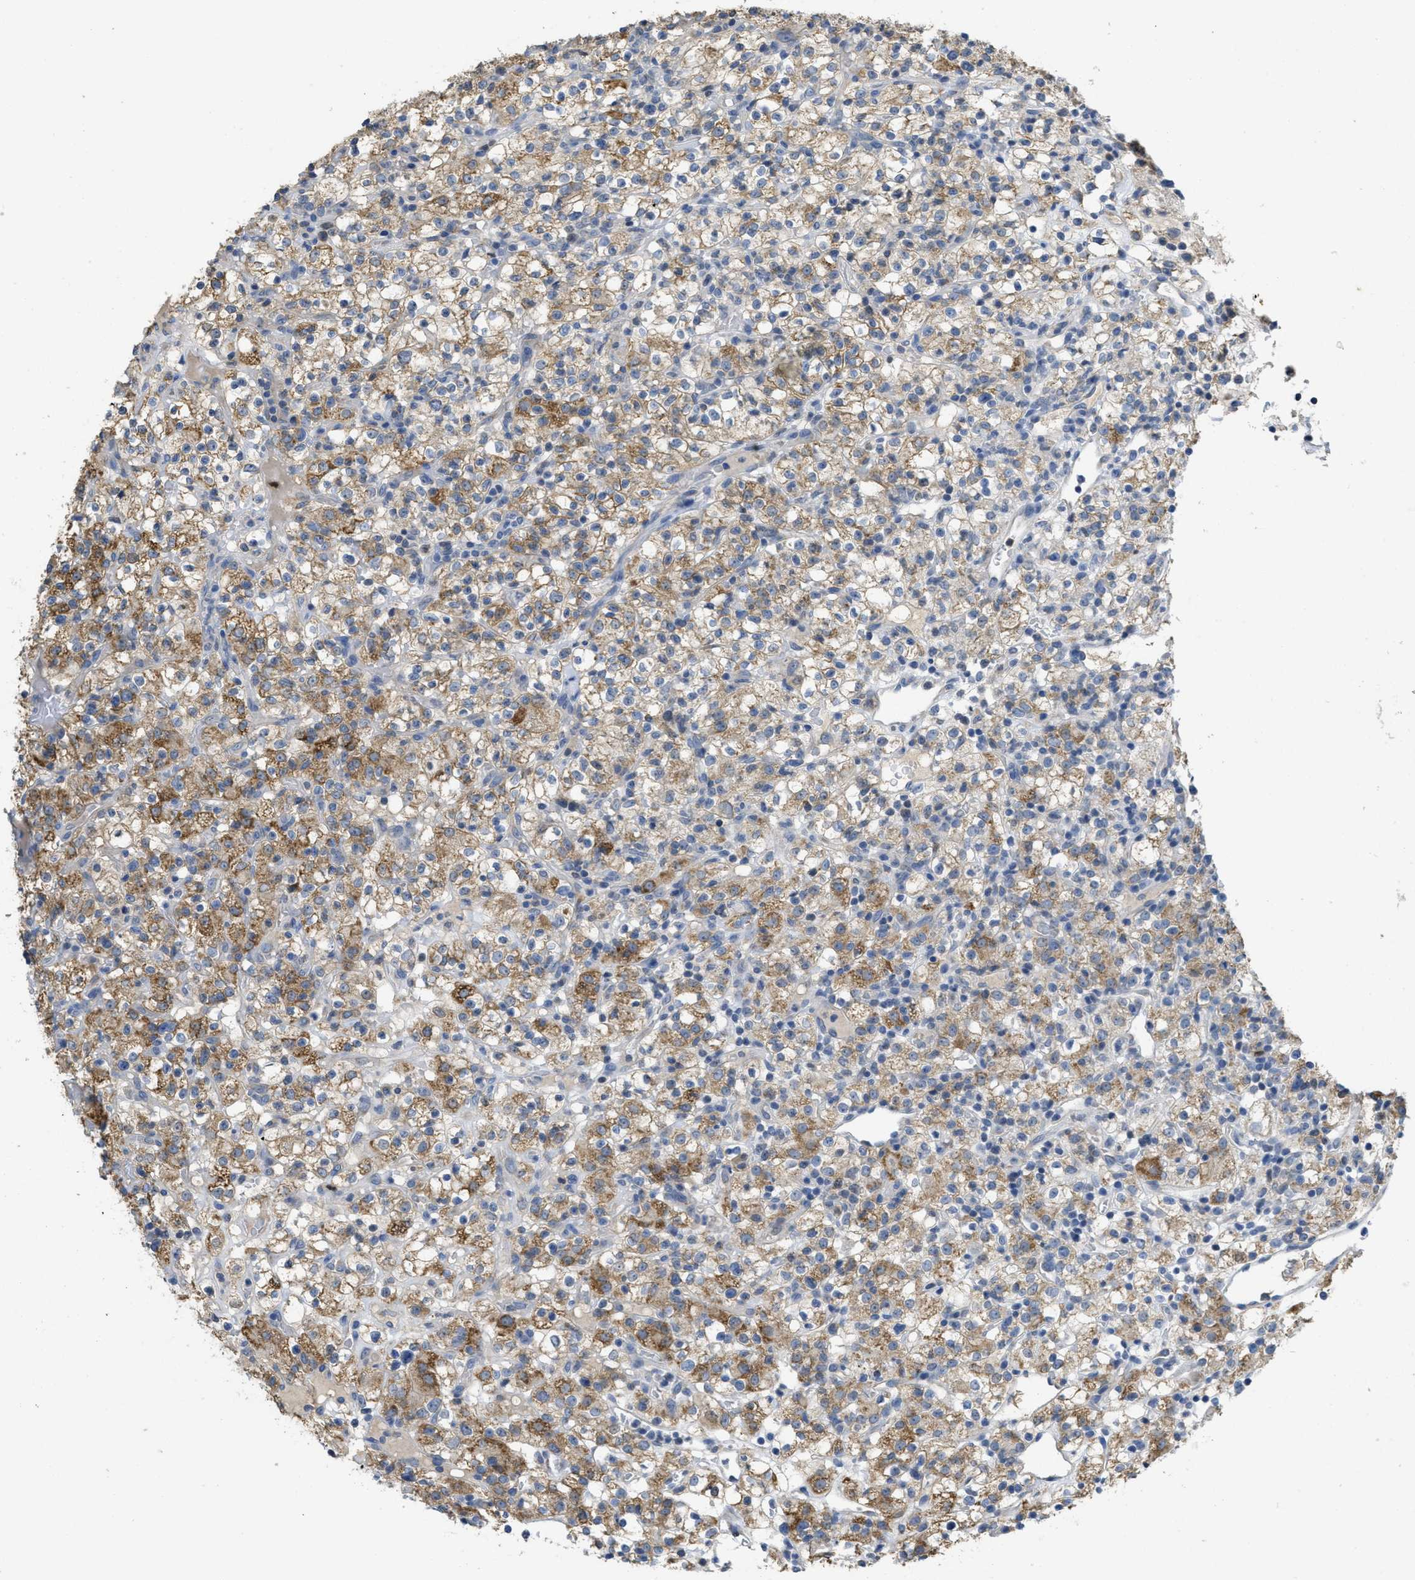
{"staining": {"intensity": "moderate", "quantity": ">75%", "location": "cytoplasmic/membranous"}, "tissue": "renal cancer", "cell_type": "Tumor cells", "image_type": "cancer", "snomed": [{"axis": "morphology", "description": "Normal tissue, NOS"}, {"axis": "morphology", "description": "Adenocarcinoma, NOS"}, {"axis": "topography", "description": "Kidney"}], "caption": "Brown immunohistochemical staining in adenocarcinoma (renal) reveals moderate cytoplasmic/membranous staining in approximately >75% of tumor cells. (Brightfield microscopy of DAB IHC at high magnification).", "gene": "SFXN2", "patient": {"sex": "female", "age": 72}}